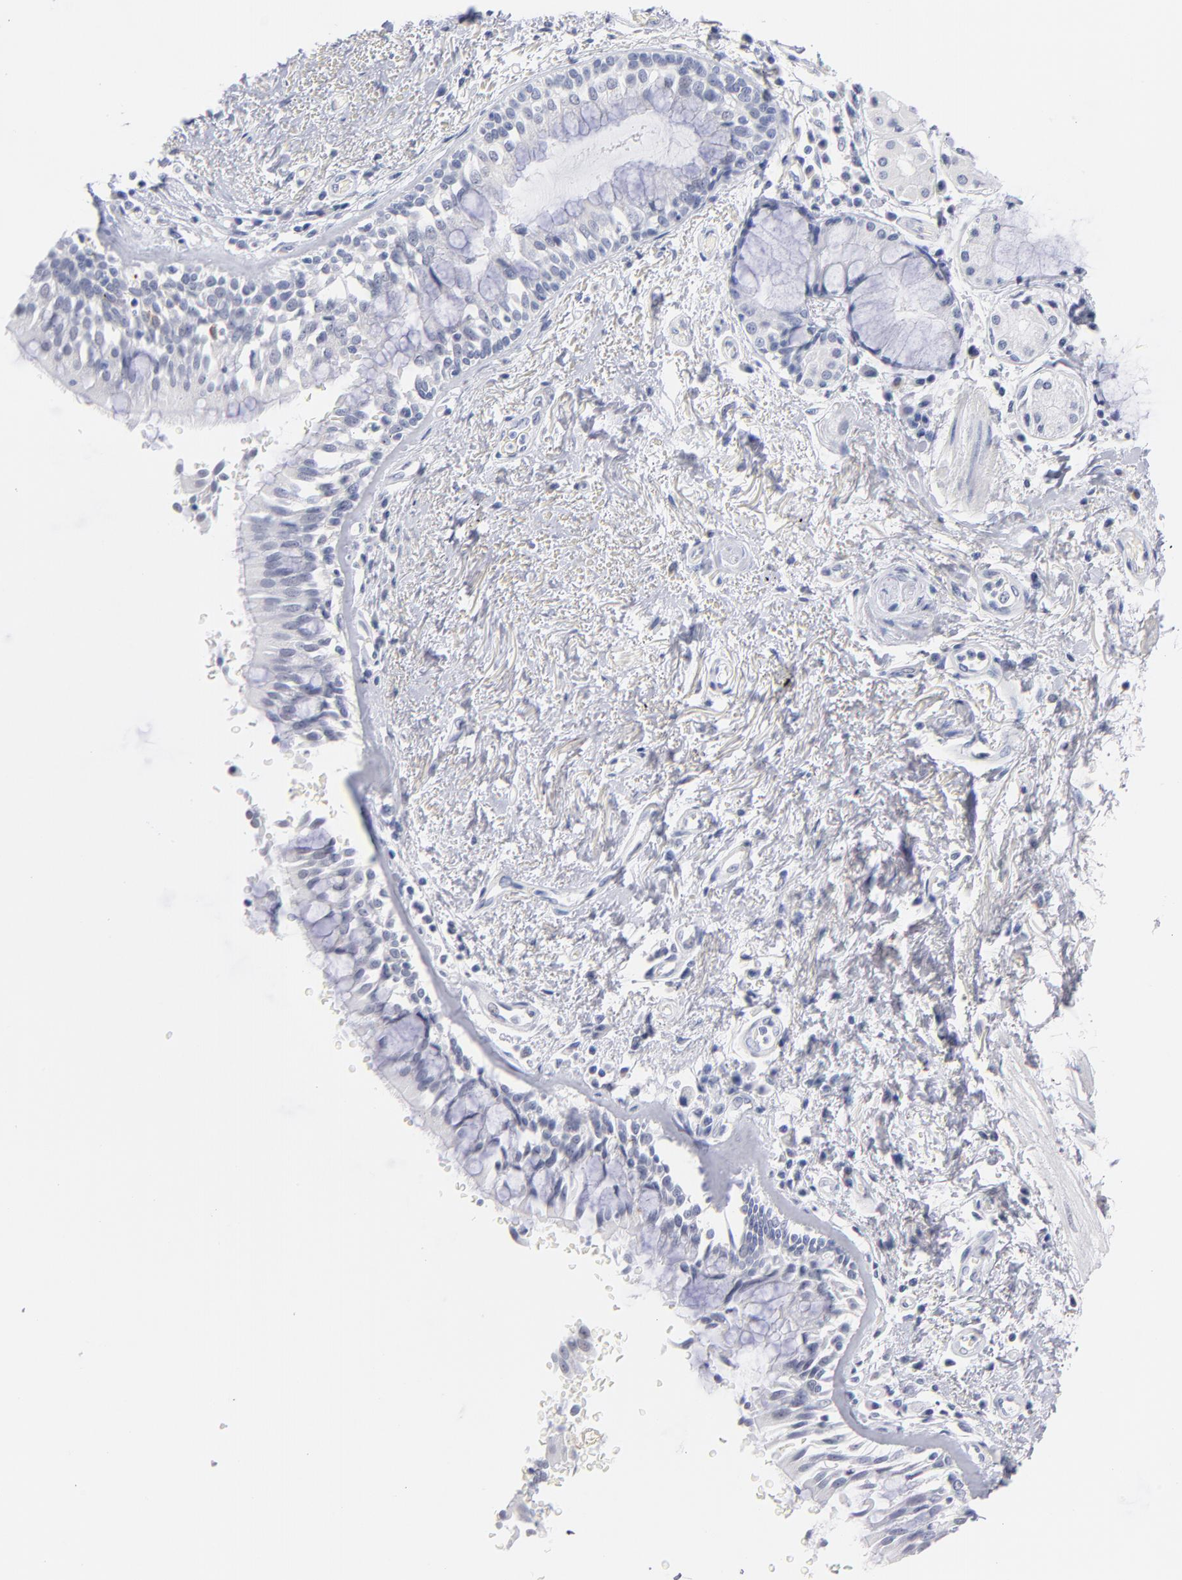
{"staining": {"intensity": "negative", "quantity": "none", "location": "none"}, "tissue": "bronchus", "cell_type": "Respiratory epithelial cells", "image_type": "normal", "snomed": [{"axis": "morphology", "description": "Normal tissue, NOS"}, {"axis": "morphology", "description": "Adenocarcinoma, NOS"}, {"axis": "topography", "description": "Bronchus"}, {"axis": "topography", "description": "Lung"}], "caption": "A high-resolution histopathology image shows immunohistochemistry staining of unremarkable bronchus, which shows no significant positivity in respiratory epithelial cells.", "gene": "KHNYN", "patient": {"sex": "male", "age": 71}}